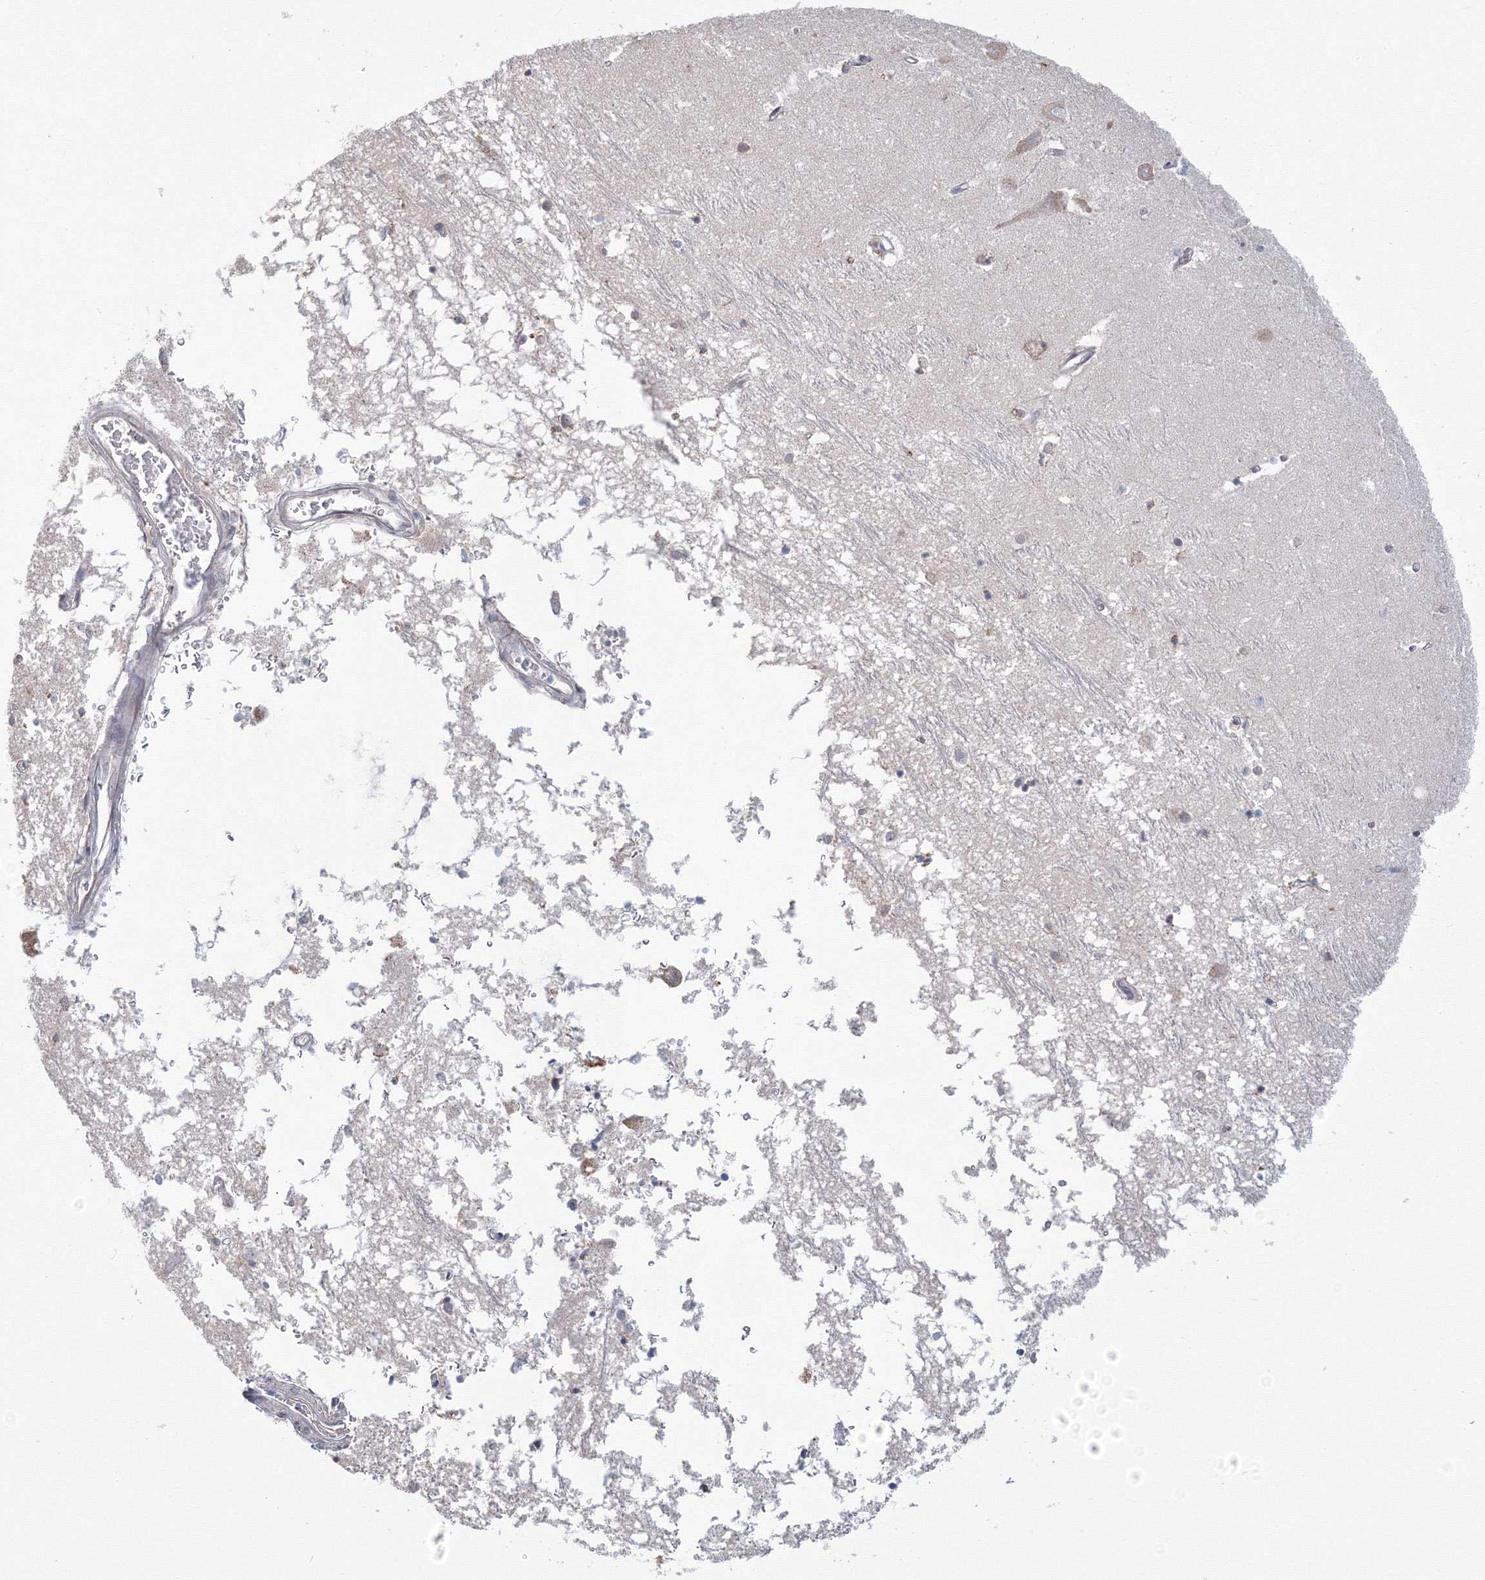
{"staining": {"intensity": "moderate", "quantity": "25%-75%", "location": "cytoplasmic/membranous"}, "tissue": "hippocampus", "cell_type": "Glial cells", "image_type": "normal", "snomed": [{"axis": "morphology", "description": "Normal tissue, NOS"}, {"axis": "topography", "description": "Hippocampus"}], "caption": "DAB immunohistochemical staining of benign human hippocampus reveals moderate cytoplasmic/membranous protein staining in about 25%-75% of glial cells. The protein of interest is stained brown, and the nuclei are stained in blue (DAB (3,3'-diaminobenzidine) IHC with brightfield microscopy, high magnification).", "gene": "DHRS12", "patient": {"sex": "male", "age": 70}}